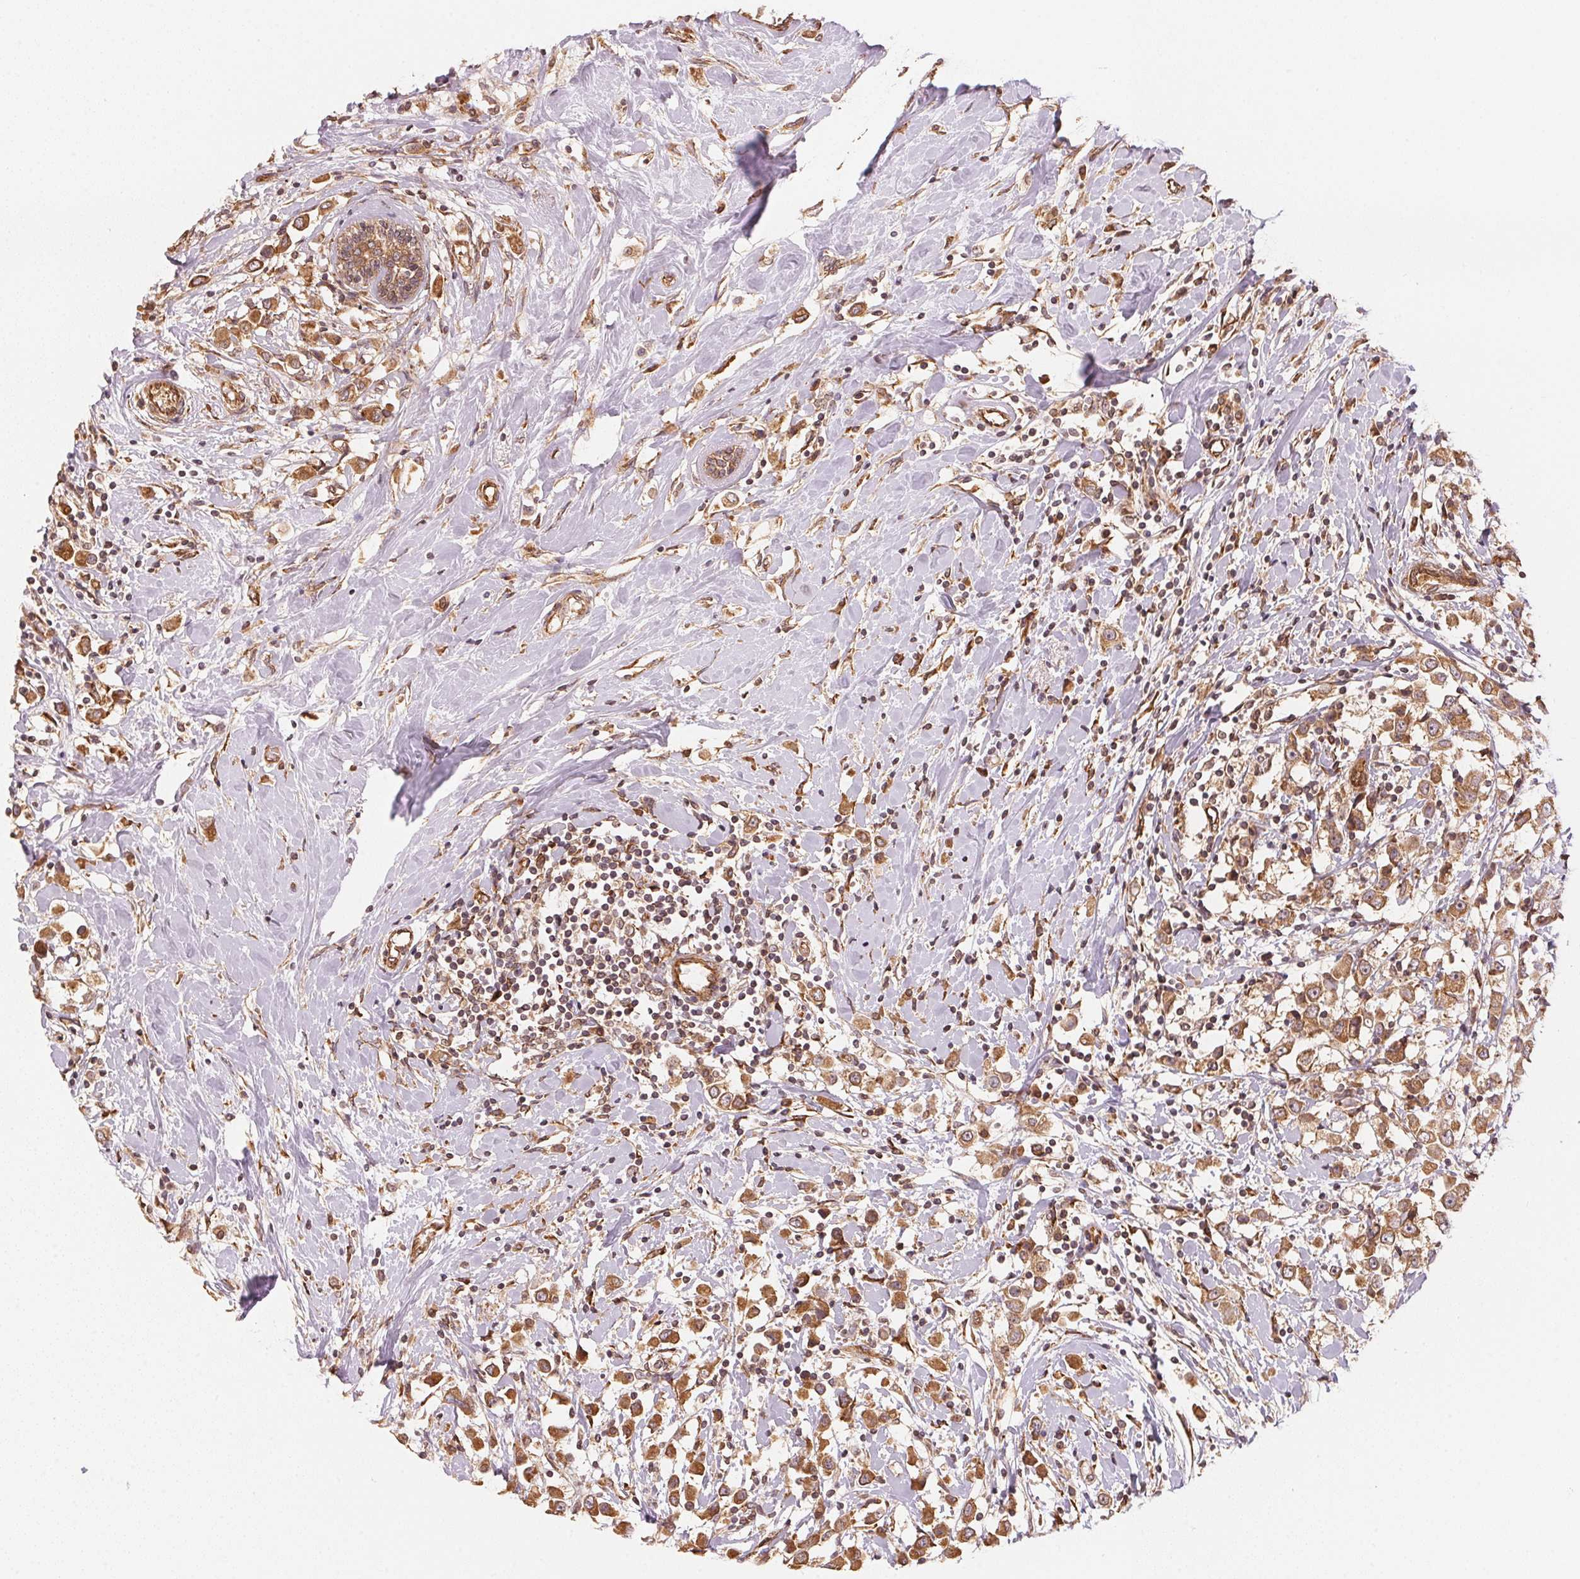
{"staining": {"intensity": "strong", "quantity": ">75%", "location": "cytoplasmic/membranous"}, "tissue": "breast cancer", "cell_type": "Tumor cells", "image_type": "cancer", "snomed": [{"axis": "morphology", "description": "Duct carcinoma"}, {"axis": "topography", "description": "Breast"}], "caption": "Immunohistochemical staining of breast infiltrating ductal carcinoma shows high levels of strong cytoplasmic/membranous staining in approximately >75% of tumor cells.", "gene": "STRN4", "patient": {"sex": "female", "age": 61}}